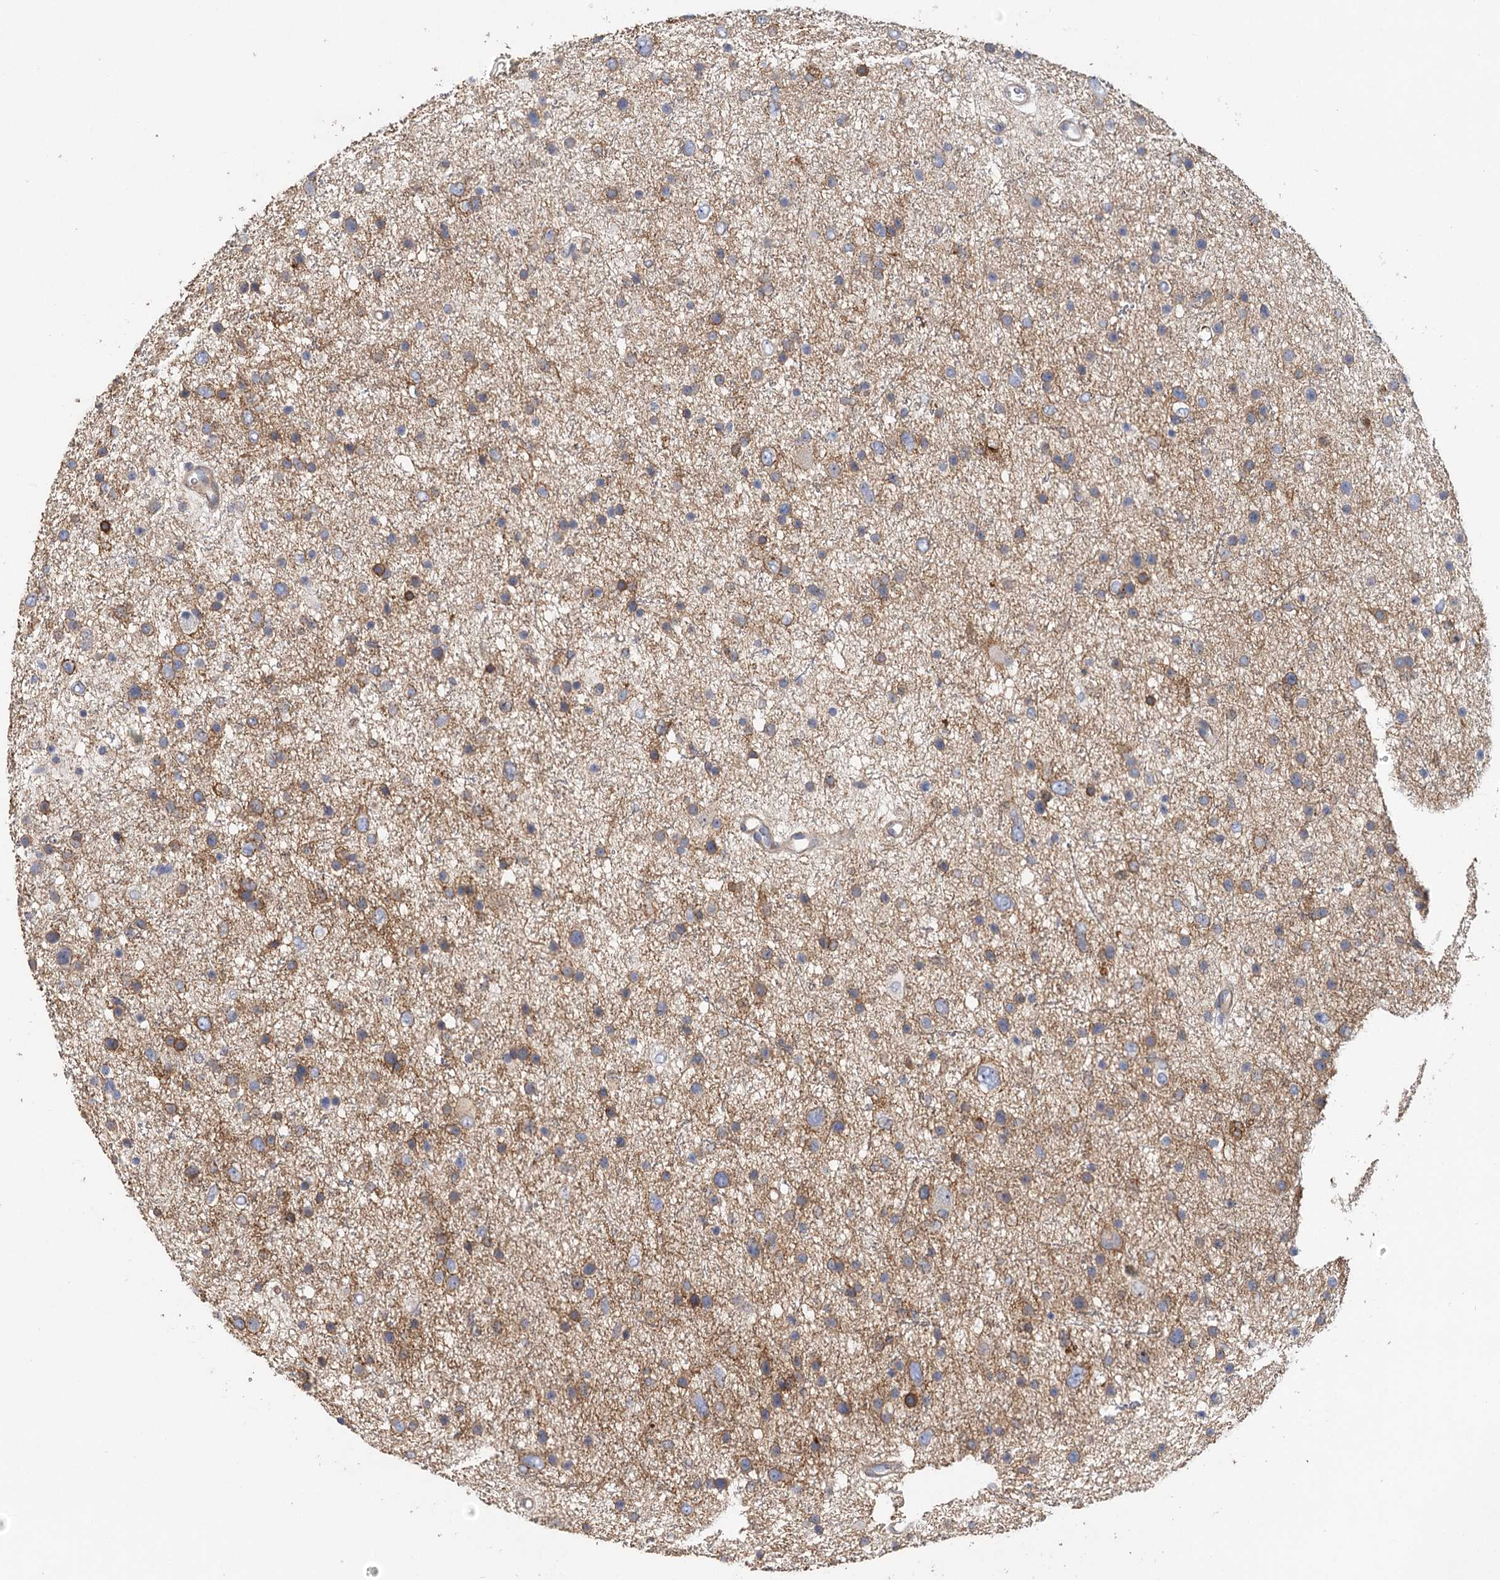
{"staining": {"intensity": "moderate", "quantity": "25%-75%", "location": "cytoplasmic/membranous"}, "tissue": "glioma", "cell_type": "Tumor cells", "image_type": "cancer", "snomed": [{"axis": "morphology", "description": "Glioma, malignant, Low grade"}, {"axis": "topography", "description": "Brain"}], "caption": "Moderate cytoplasmic/membranous protein expression is appreciated in about 25%-75% of tumor cells in low-grade glioma (malignant).", "gene": "EPB41L5", "patient": {"sex": "female", "age": 37}}